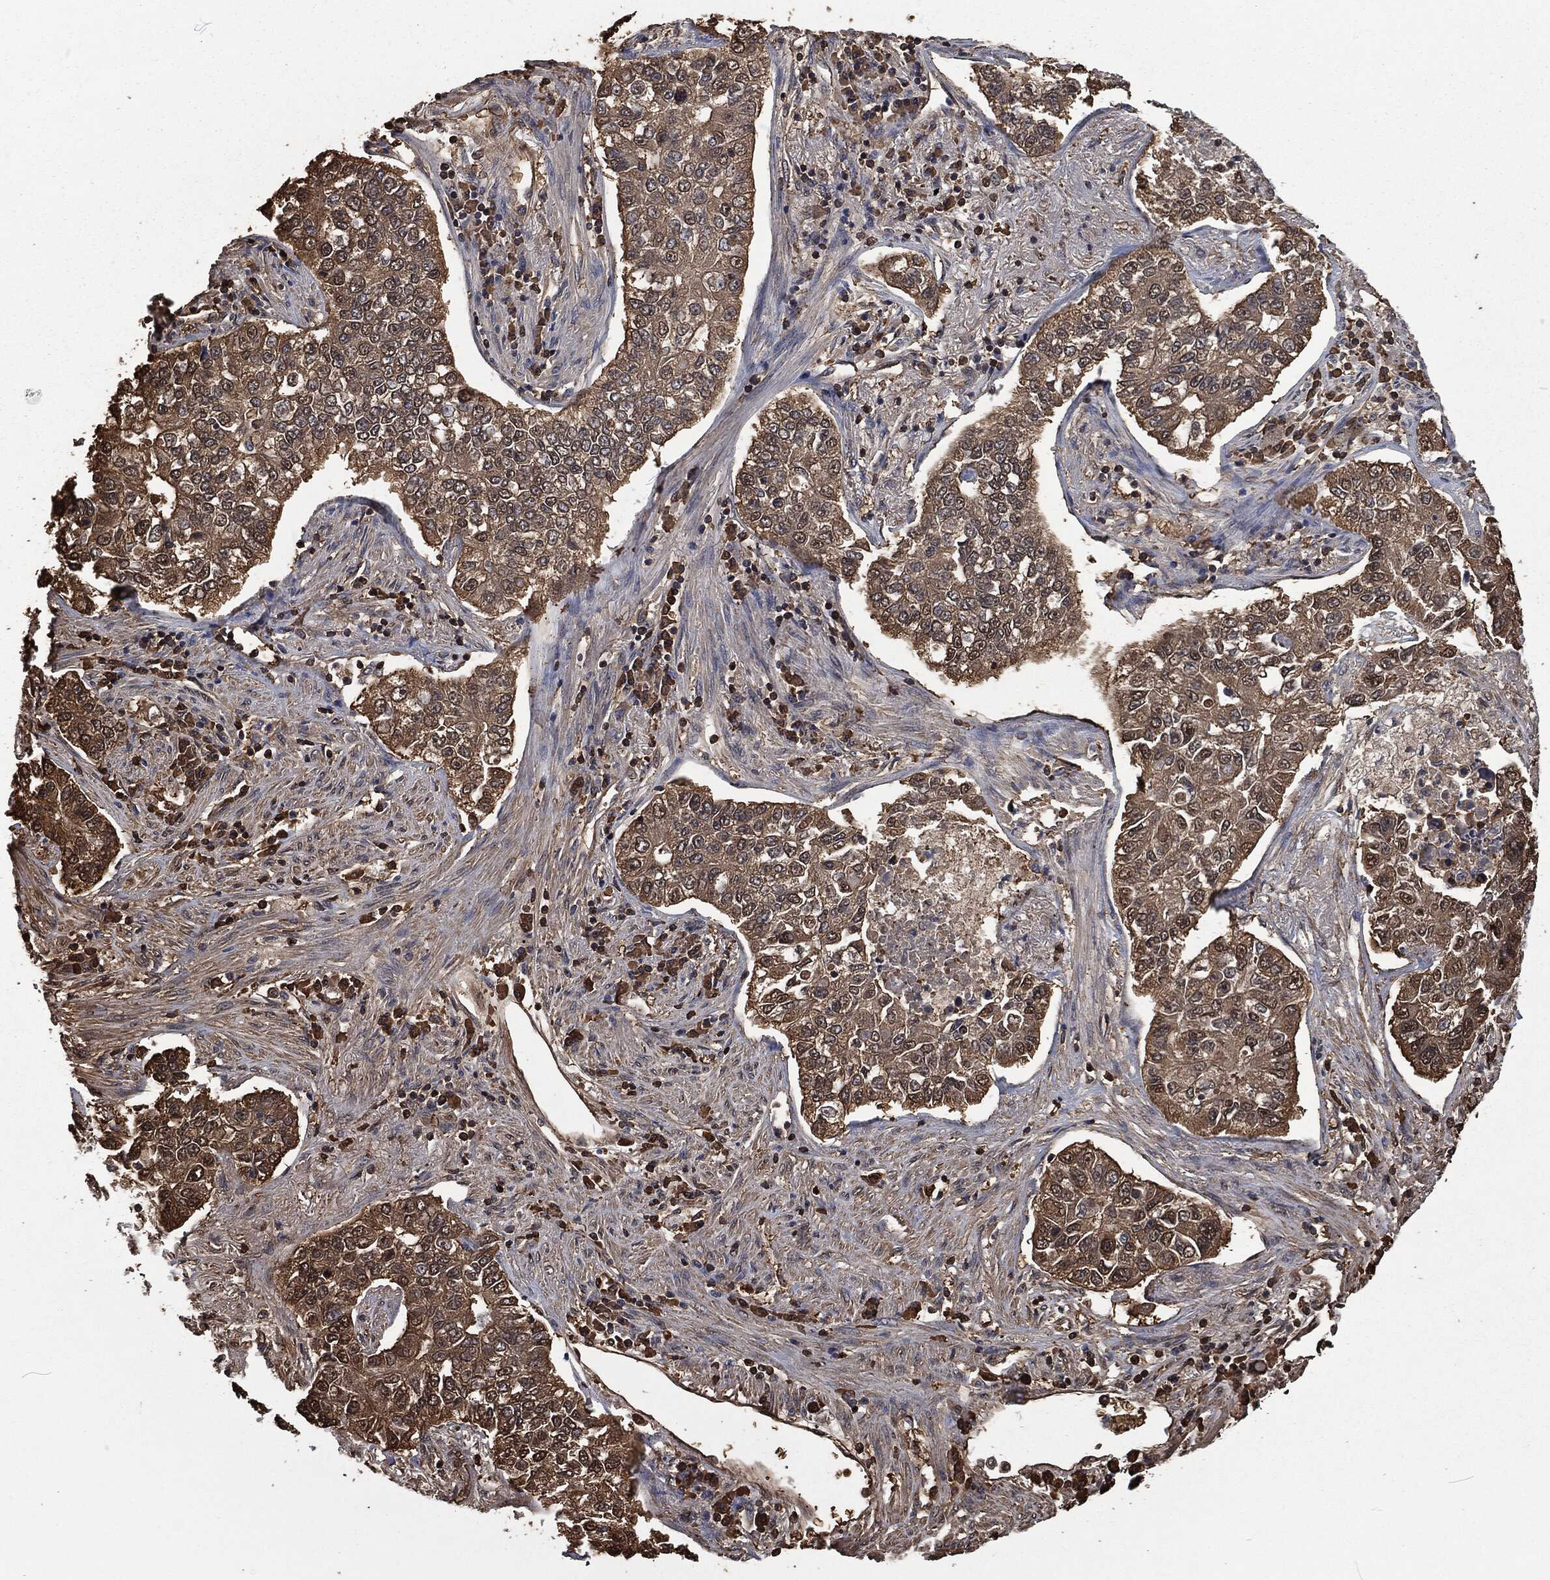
{"staining": {"intensity": "moderate", "quantity": "25%-75%", "location": "cytoplasmic/membranous"}, "tissue": "lung cancer", "cell_type": "Tumor cells", "image_type": "cancer", "snomed": [{"axis": "morphology", "description": "Adenocarcinoma, NOS"}, {"axis": "topography", "description": "Lung"}], "caption": "A photomicrograph of human adenocarcinoma (lung) stained for a protein displays moderate cytoplasmic/membranous brown staining in tumor cells.", "gene": "PRDX4", "patient": {"sex": "male", "age": 49}}